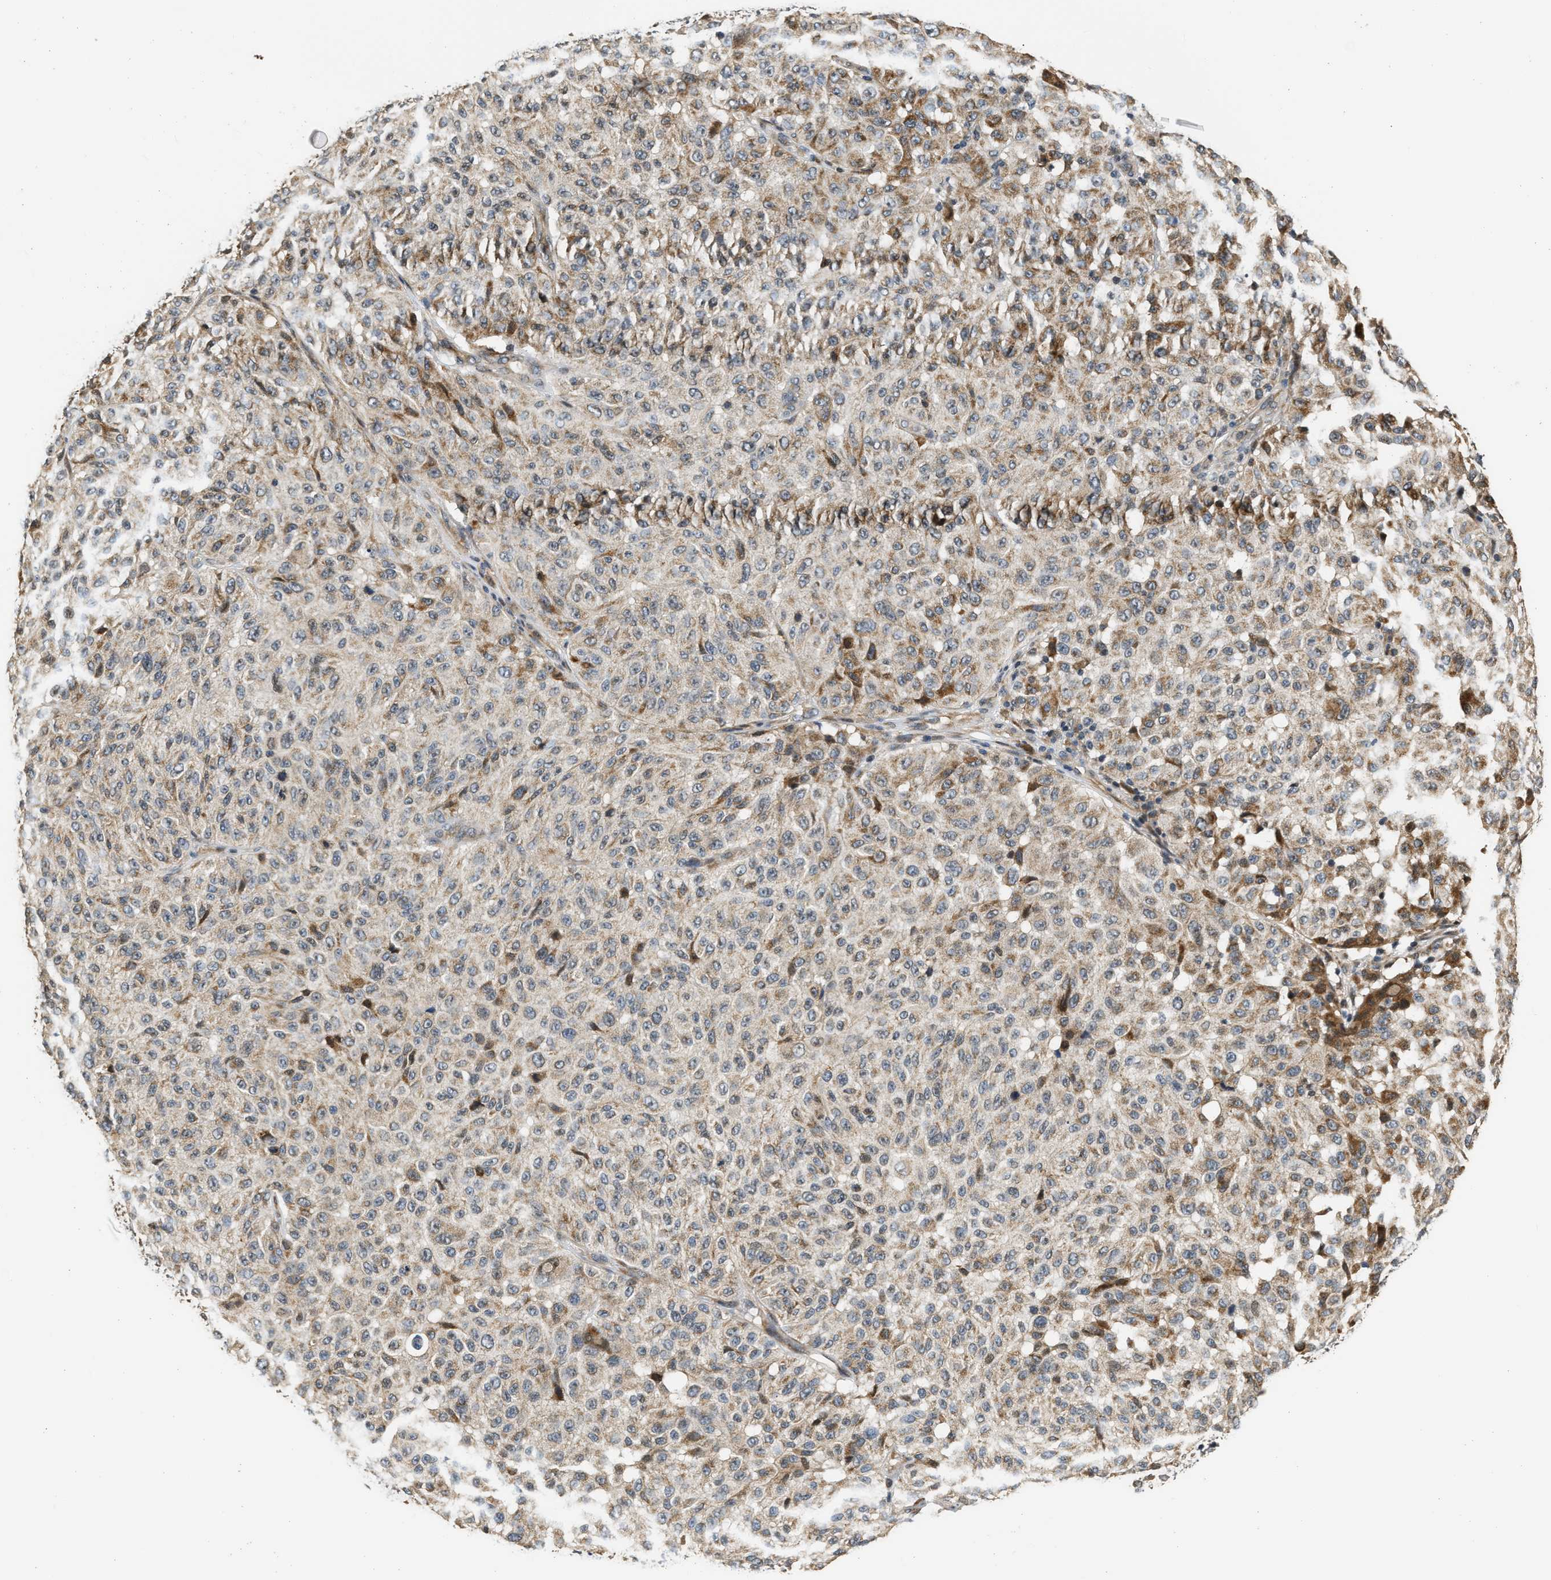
{"staining": {"intensity": "moderate", "quantity": "25%-75%", "location": "cytoplasmic/membranous"}, "tissue": "melanoma", "cell_type": "Tumor cells", "image_type": "cancer", "snomed": [{"axis": "morphology", "description": "Malignant melanoma, NOS"}, {"axis": "topography", "description": "Skin"}], "caption": "This micrograph shows malignant melanoma stained with immunohistochemistry to label a protein in brown. The cytoplasmic/membranous of tumor cells show moderate positivity for the protein. Nuclei are counter-stained blue.", "gene": "EXTL2", "patient": {"sex": "female", "age": 46}}